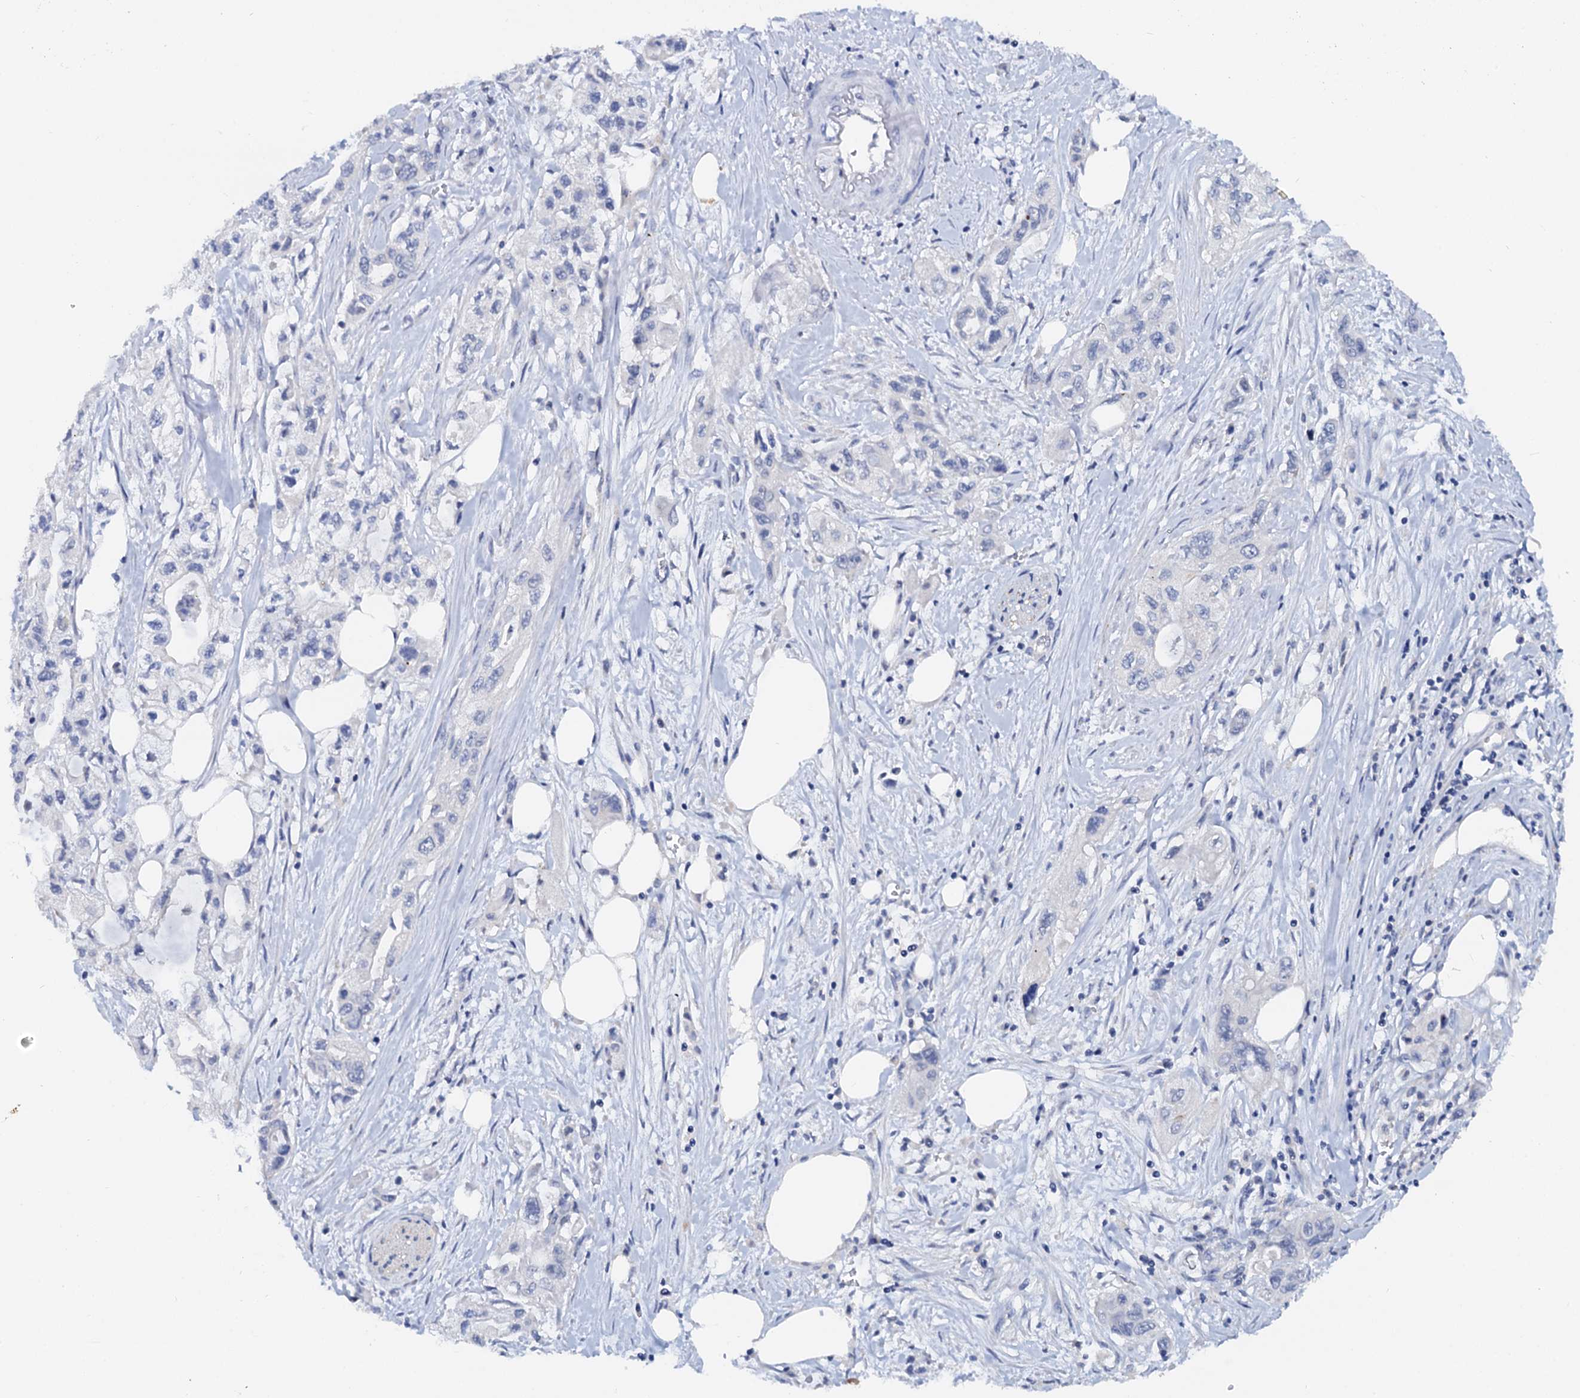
{"staining": {"intensity": "negative", "quantity": "none", "location": "none"}, "tissue": "pancreatic cancer", "cell_type": "Tumor cells", "image_type": "cancer", "snomed": [{"axis": "morphology", "description": "Adenocarcinoma, NOS"}, {"axis": "topography", "description": "Pancreas"}], "caption": "An immunohistochemistry (IHC) micrograph of pancreatic adenocarcinoma is shown. There is no staining in tumor cells of pancreatic adenocarcinoma.", "gene": "NALF1", "patient": {"sex": "male", "age": 75}}